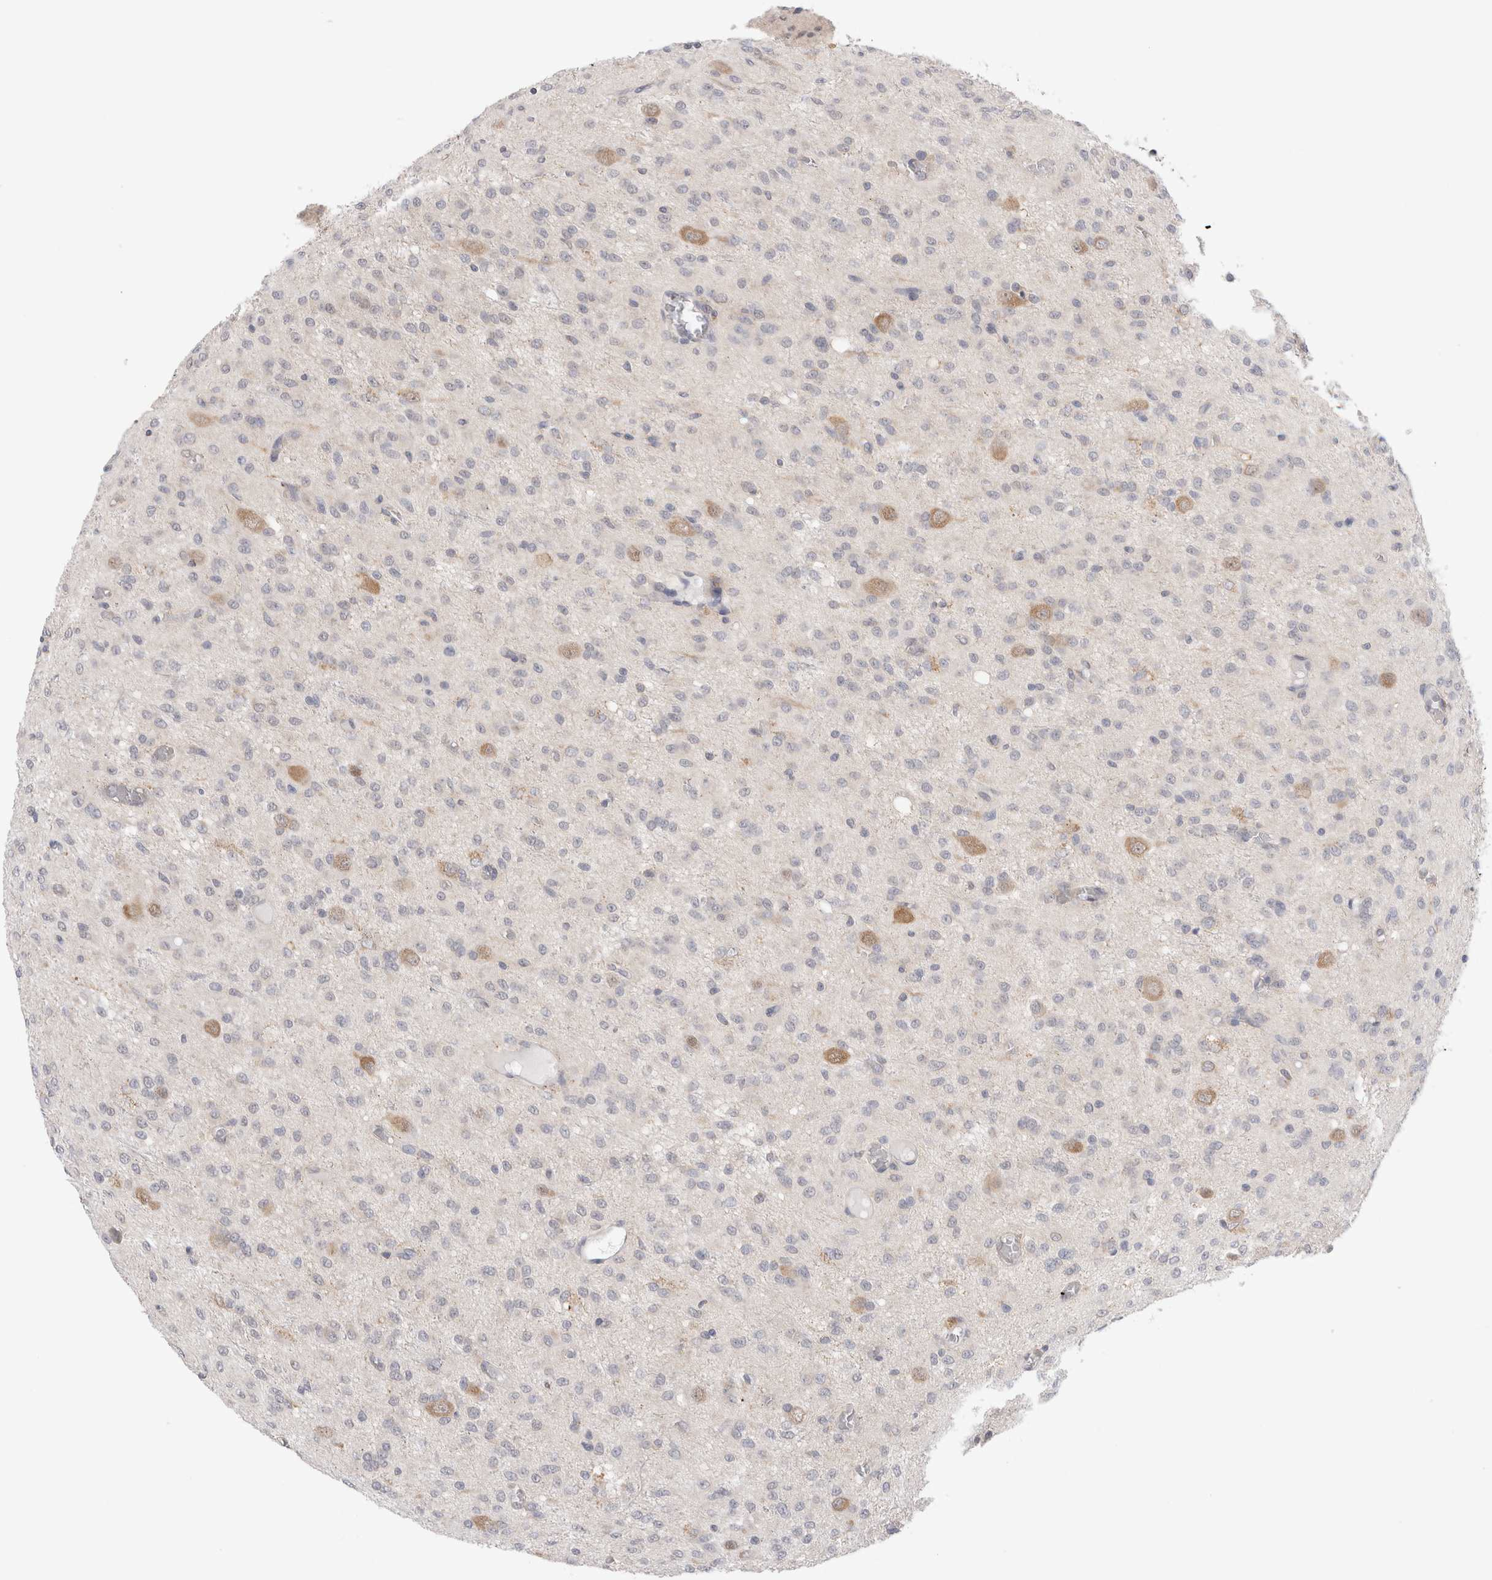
{"staining": {"intensity": "negative", "quantity": "none", "location": "none"}, "tissue": "glioma", "cell_type": "Tumor cells", "image_type": "cancer", "snomed": [{"axis": "morphology", "description": "Glioma, malignant, High grade"}, {"axis": "topography", "description": "Brain"}], "caption": "Tumor cells are negative for brown protein staining in malignant glioma (high-grade).", "gene": "NDOR1", "patient": {"sex": "female", "age": 59}}